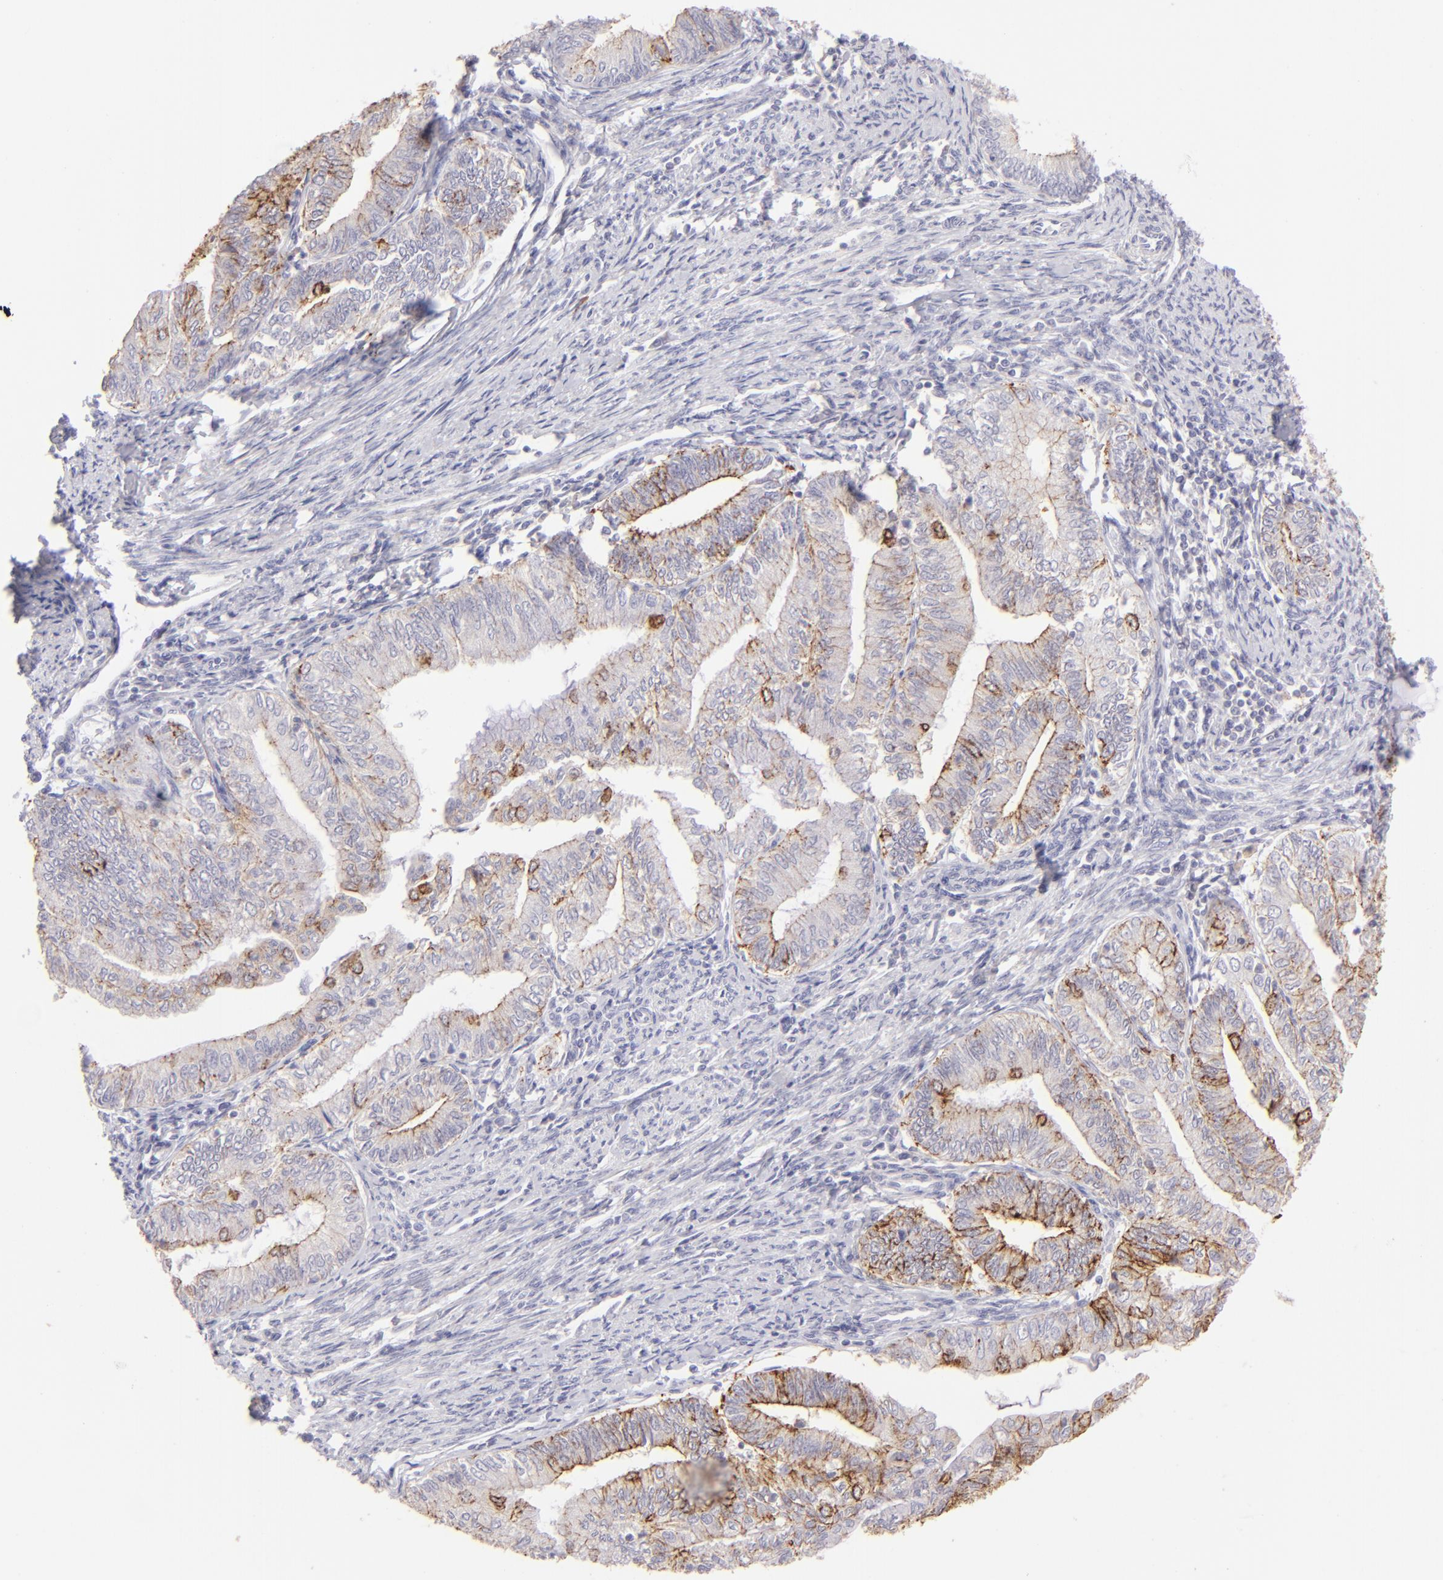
{"staining": {"intensity": "moderate", "quantity": "25%-75%", "location": "cytoplasmic/membranous"}, "tissue": "endometrial cancer", "cell_type": "Tumor cells", "image_type": "cancer", "snomed": [{"axis": "morphology", "description": "Adenocarcinoma, NOS"}, {"axis": "topography", "description": "Endometrium"}], "caption": "A medium amount of moderate cytoplasmic/membranous staining is identified in approximately 25%-75% of tumor cells in endometrial adenocarcinoma tissue. (DAB (3,3'-diaminobenzidine) IHC, brown staining for protein, blue staining for nuclei).", "gene": "CLDN4", "patient": {"sex": "female", "age": 66}}